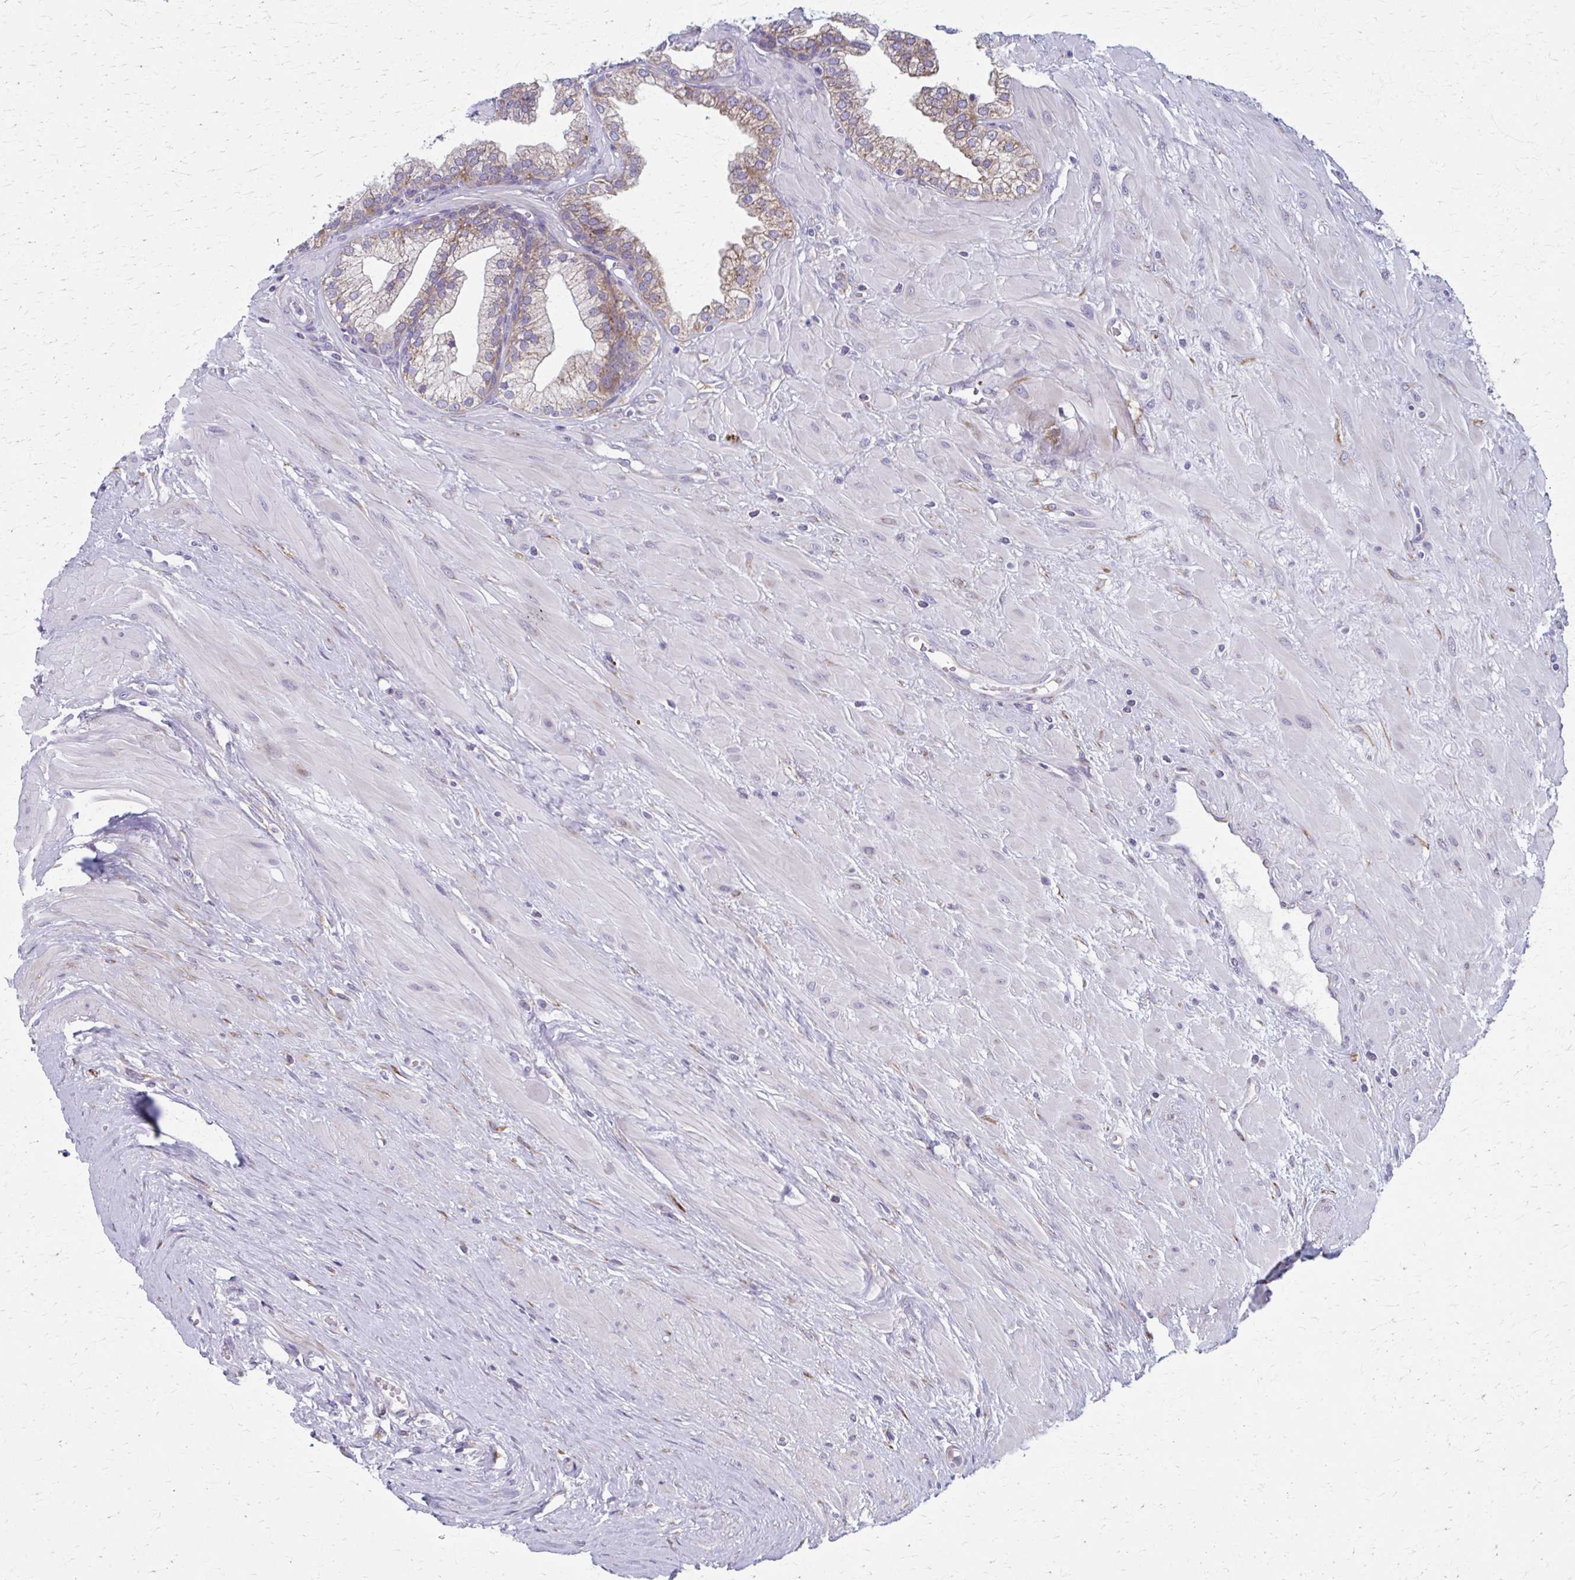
{"staining": {"intensity": "moderate", "quantity": ">75%", "location": "cytoplasmic/membranous"}, "tissue": "prostate cancer", "cell_type": "Tumor cells", "image_type": "cancer", "snomed": [{"axis": "morphology", "description": "Adenocarcinoma, Low grade"}, {"axis": "topography", "description": "Prostate"}], "caption": "Immunohistochemistry of prostate low-grade adenocarcinoma displays medium levels of moderate cytoplasmic/membranous expression in about >75% of tumor cells. (brown staining indicates protein expression, while blue staining denotes nuclei).", "gene": "SPATS2L", "patient": {"sex": "male", "age": 55}}